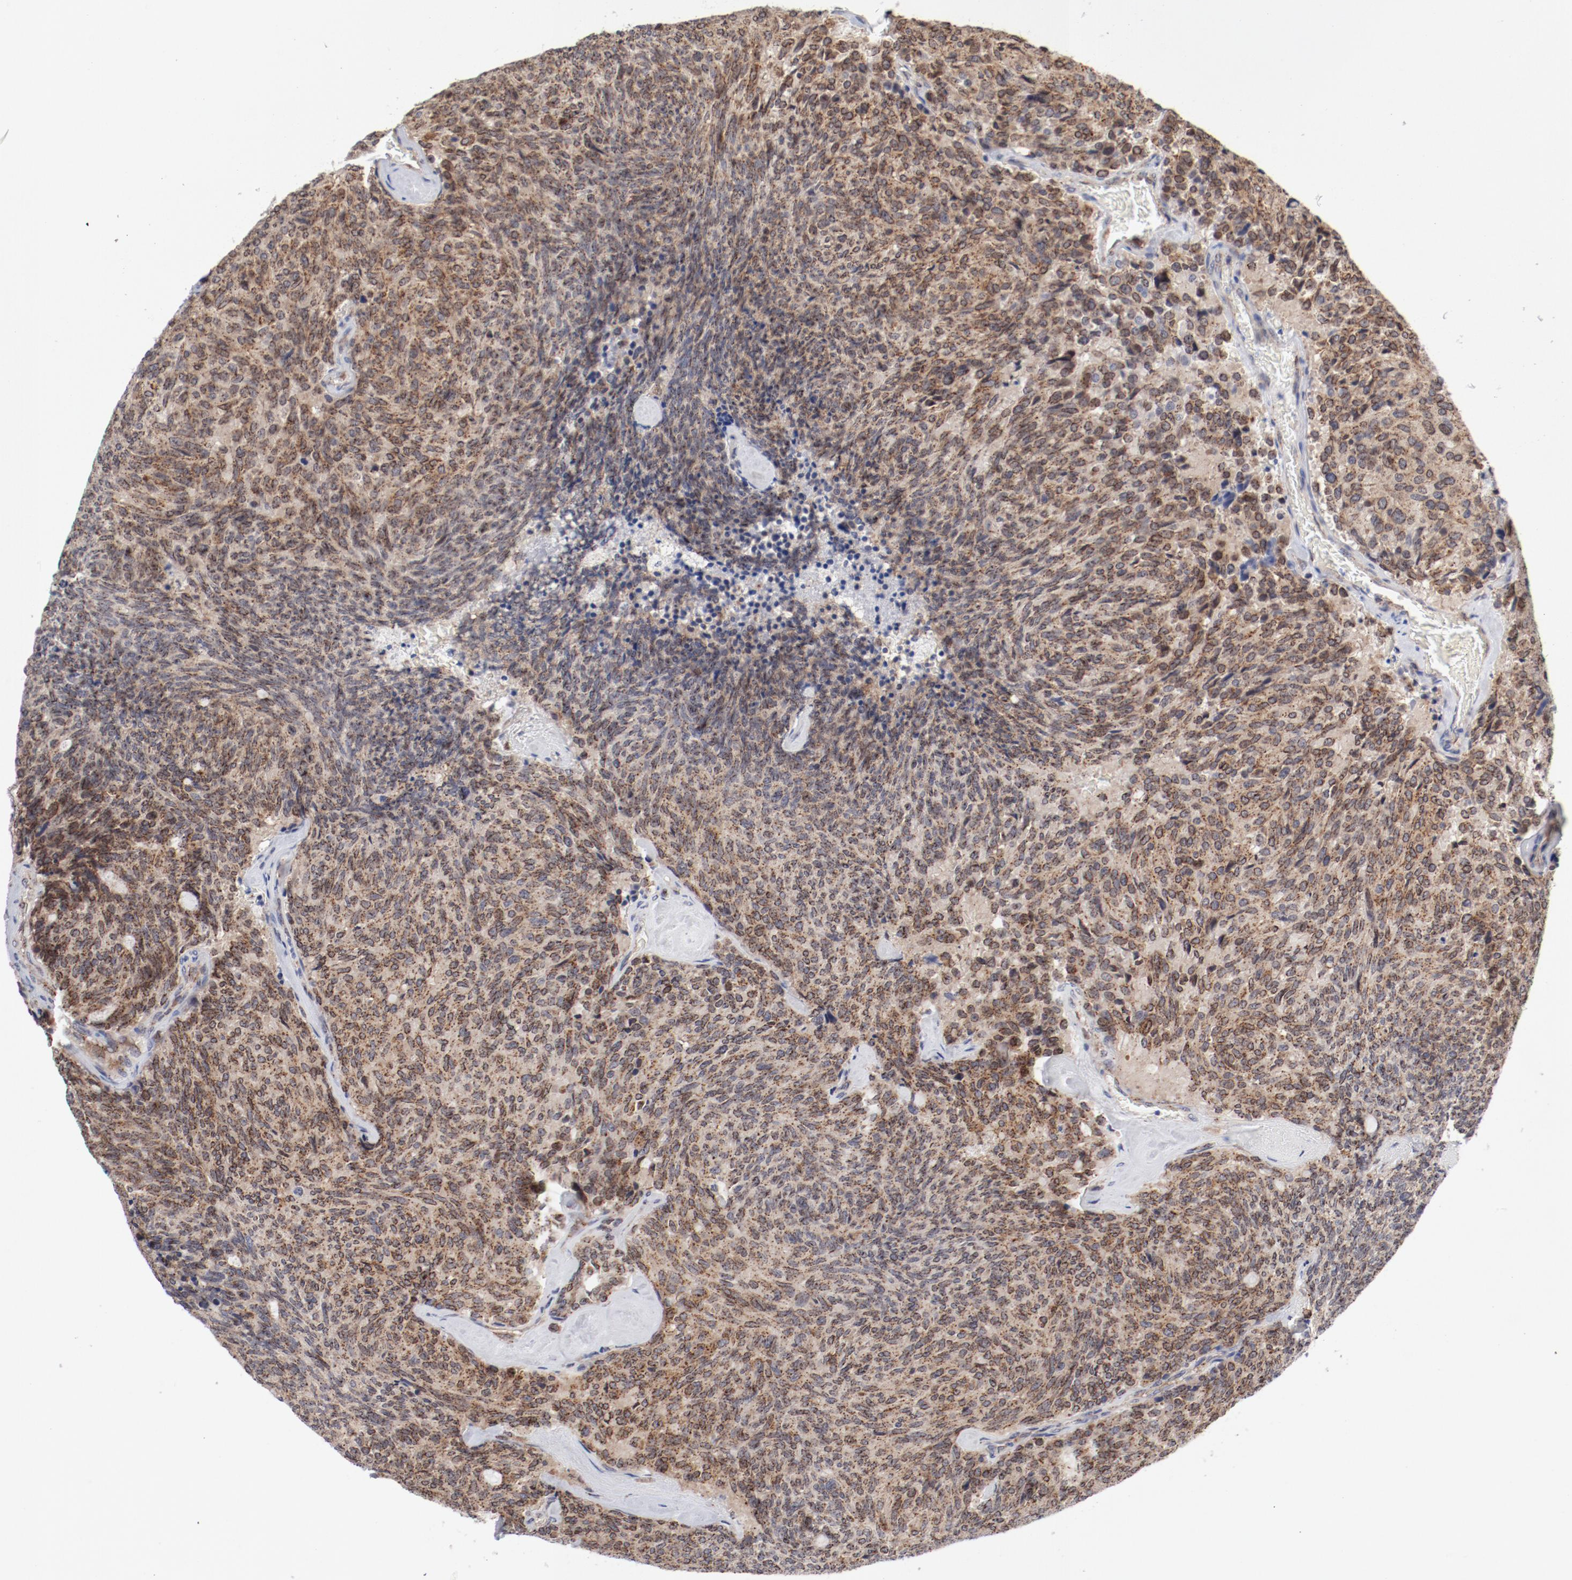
{"staining": {"intensity": "weak", "quantity": ">75%", "location": "cytoplasmic/membranous"}, "tissue": "carcinoid", "cell_type": "Tumor cells", "image_type": "cancer", "snomed": [{"axis": "morphology", "description": "Carcinoid, malignant, NOS"}, {"axis": "topography", "description": "Pancreas"}], "caption": "Immunohistochemical staining of human malignant carcinoid reveals weak cytoplasmic/membranous protein staining in about >75% of tumor cells. The protein of interest is shown in brown color, while the nuclei are stained blue.", "gene": "RPL12", "patient": {"sex": "female", "age": 54}}